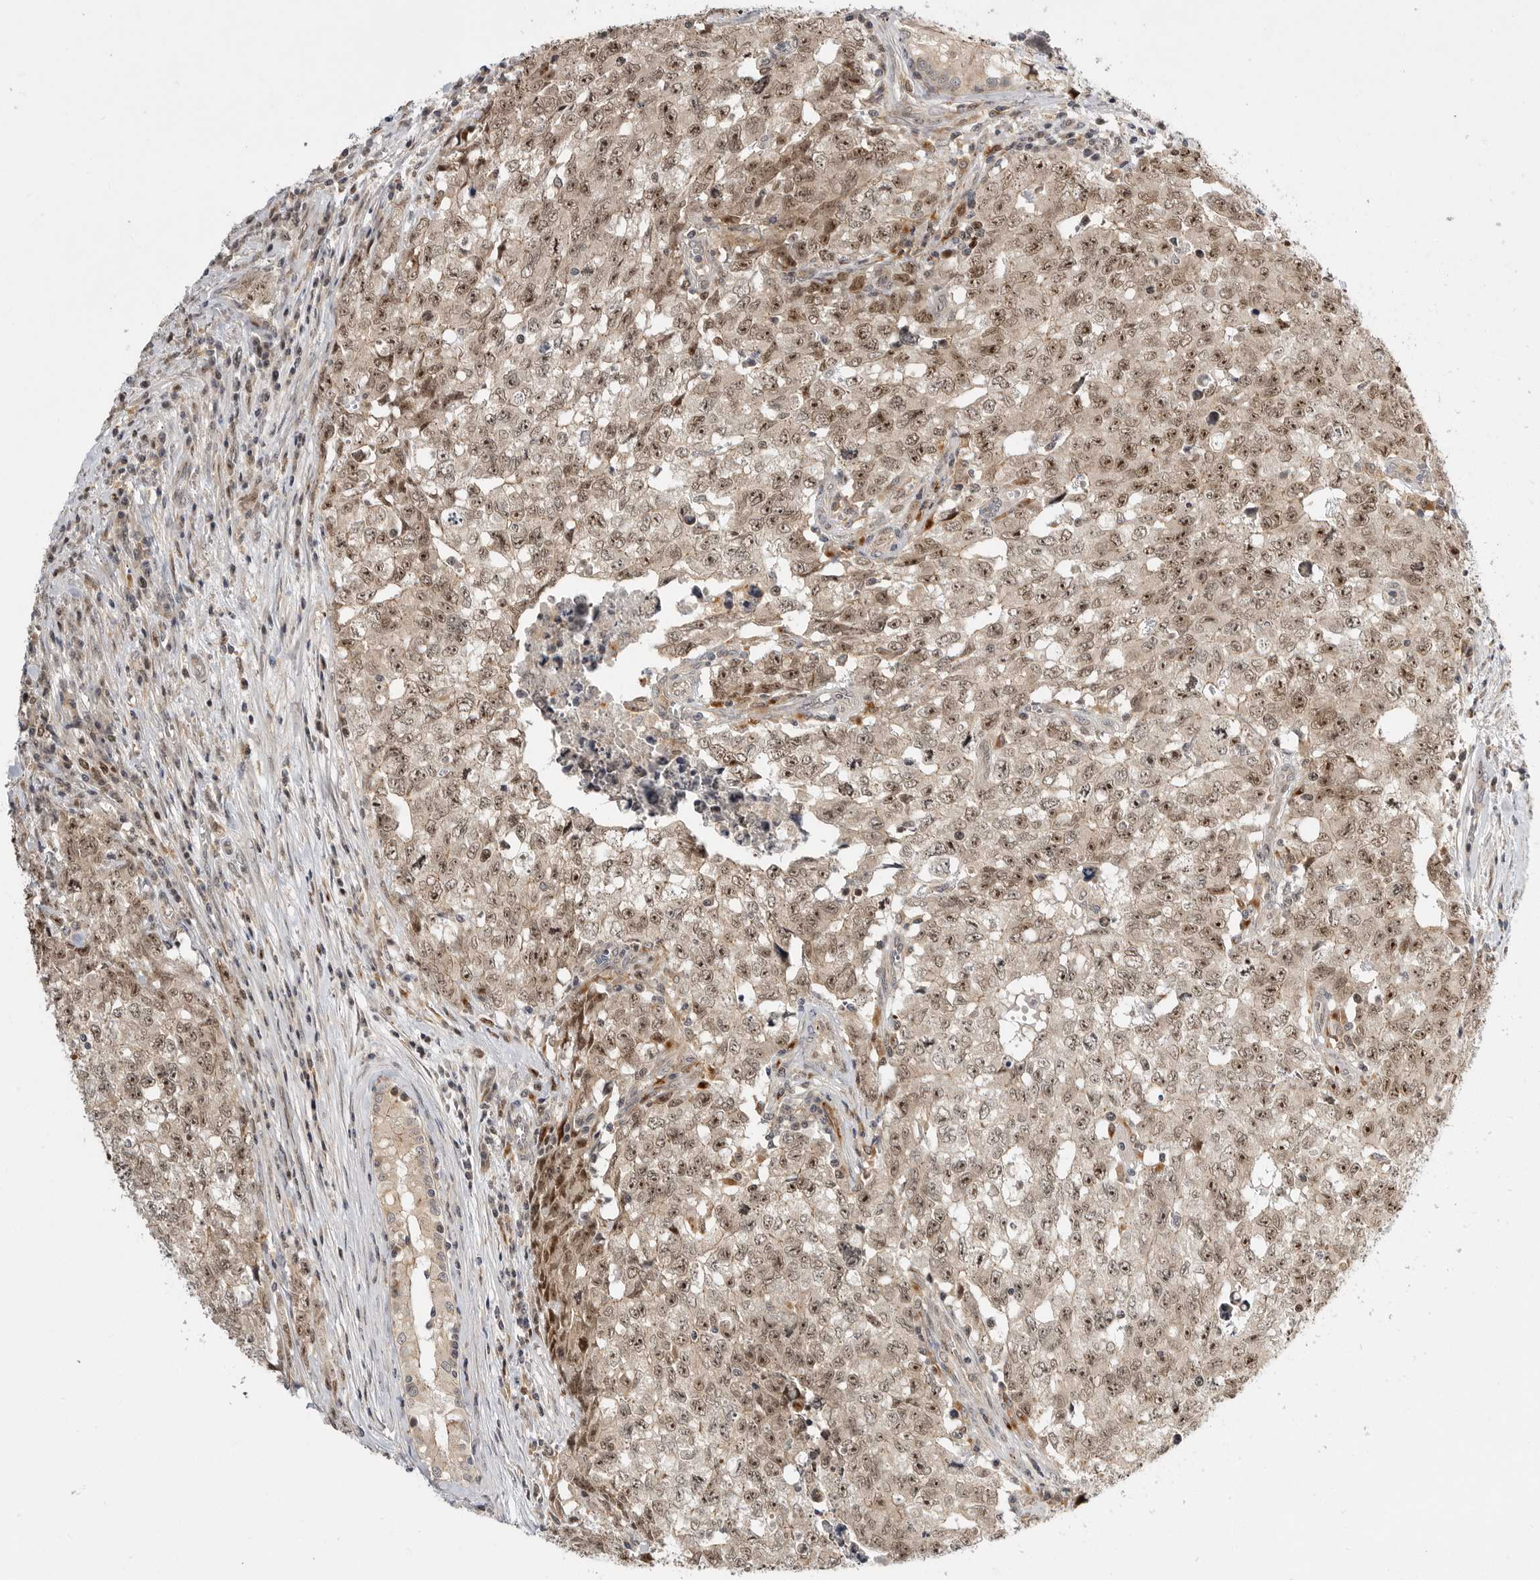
{"staining": {"intensity": "moderate", "quantity": ">75%", "location": "nuclear"}, "tissue": "testis cancer", "cell_type": "Tumor cells", "image_type": "cancer", "snomed": [{"axis": "morphology", "description": "Carcinoma, Embryonal, NOS"}, {"axis": "topography", "description": "Testis"}], "caption": "Protein expression analysis of human testis cancer (embryonal carcinoma) reveals moderate nuclear expression in about >75% of tumor cells.", "gene": "CSNK1G3", "patient": {"sex": "male", "age": 28}}